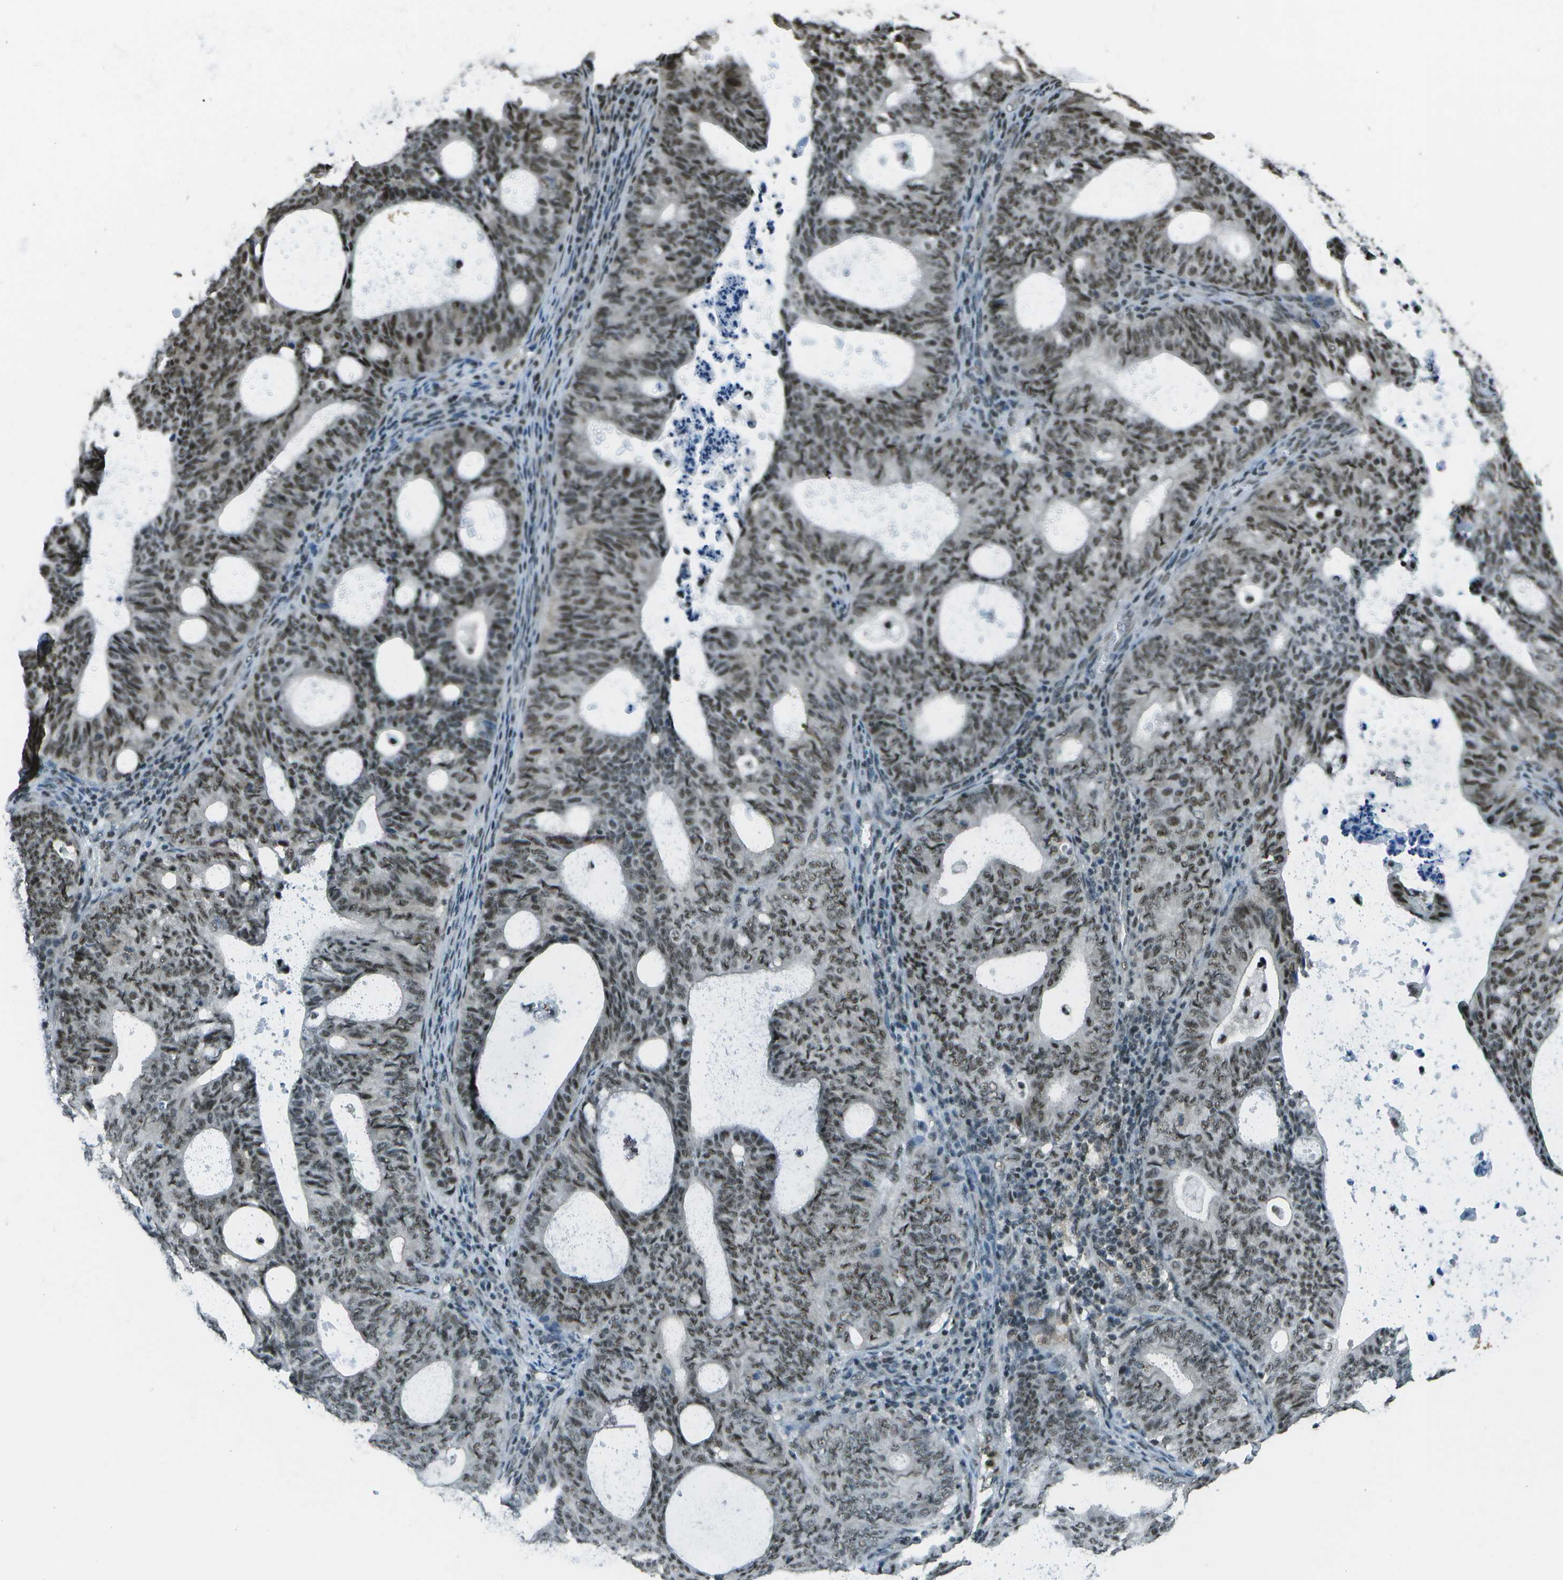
{"staining": {"intensity": "moderate", "quantity": ">75%", "location": "nuclear"}, "tissue": "endometrial cancer", "cell_type": "Tumor cells", "image_type": "cancer", "snomed": [{"axis": "morphology", "description": "Adenocarcinoma, NOS"}, {"axis": "topography", "description": "Uterus"}], "caption": "Human endometrial cancer (adenocarcinoma) stained with a brown dye reveals moderate nuclear positive positivity in approximately >75% of tumor cells.", "gene": "DEPDC1", "patient": {"sex": "female", "age": 83}}